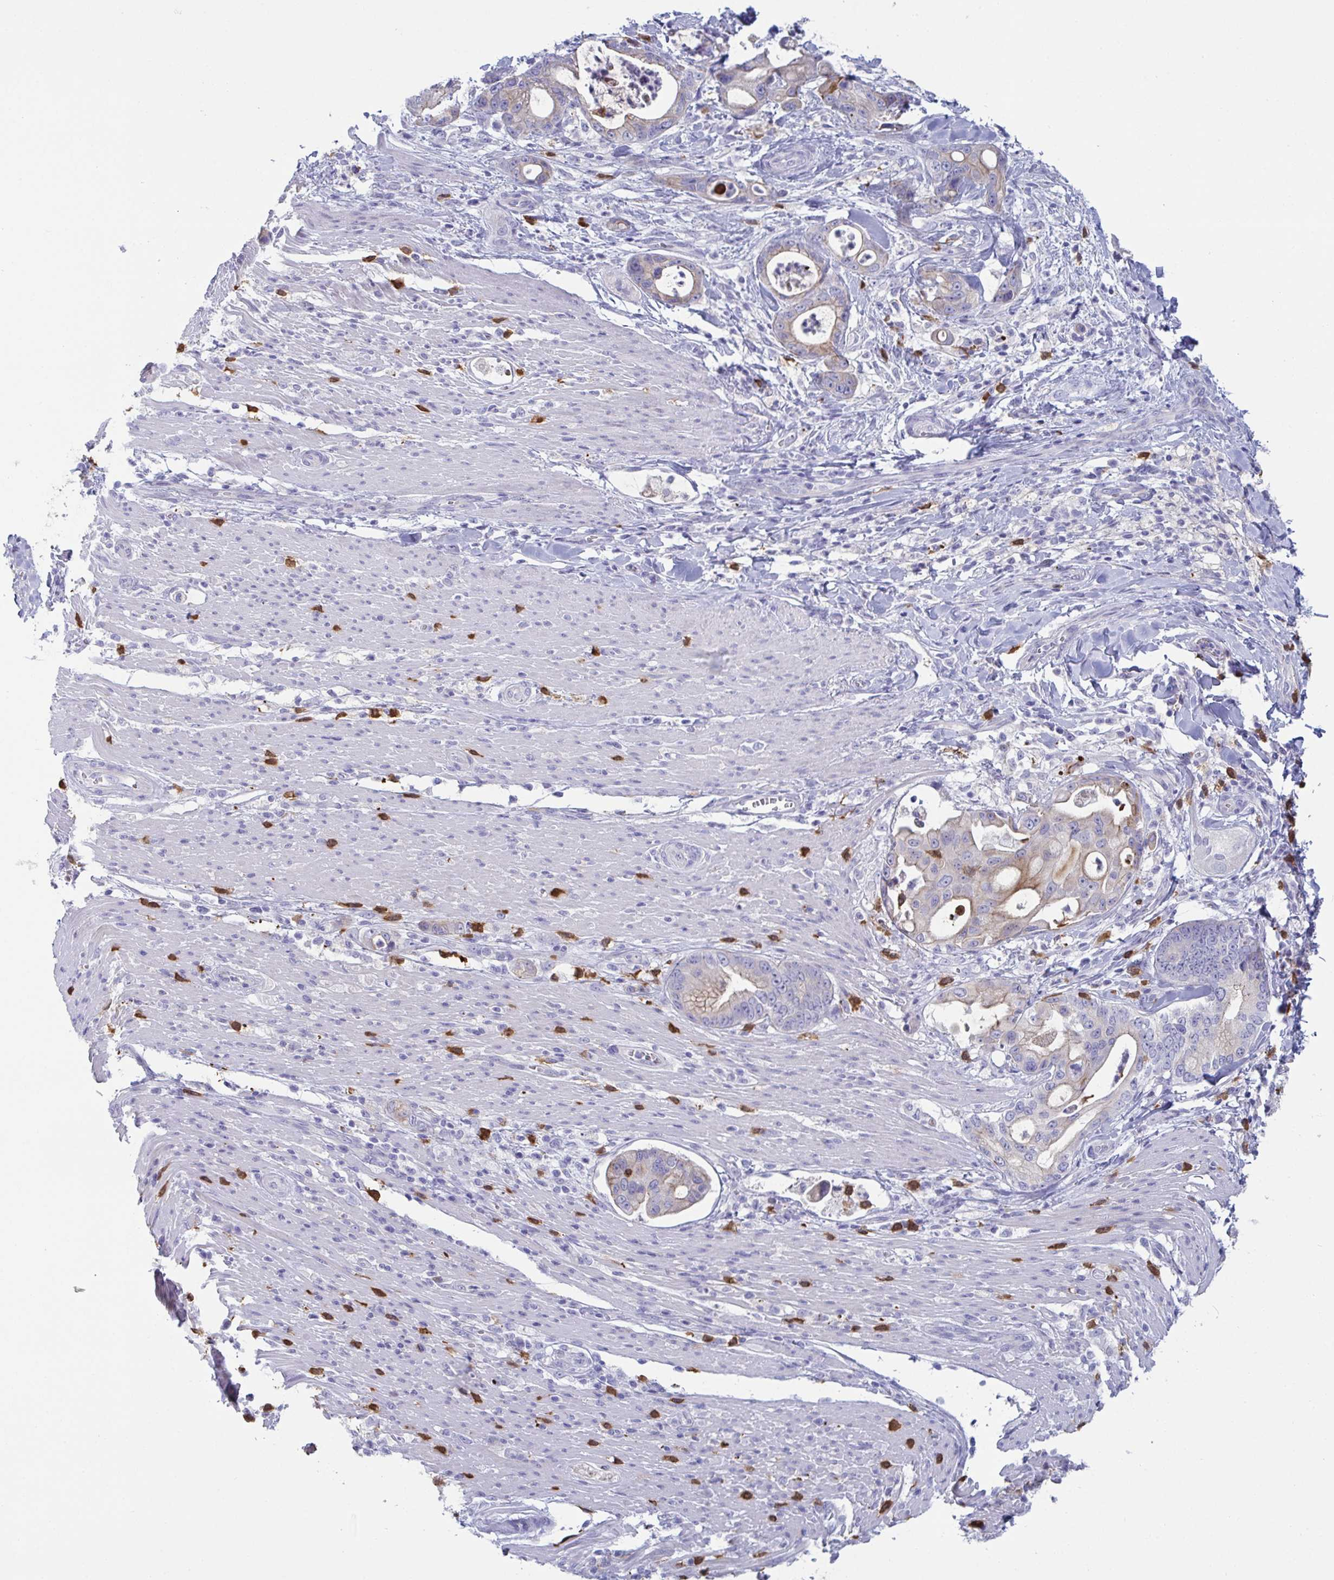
{"staining": {"intensity": "weak", "quantity": "<25%", "location": "cytoplasmic/membranous"}, "tissue": "pancreatic cancer", "cell_type": "Tumor cells", "image_type": "cancer", "snomed": [{"axis": "morphology", "description": "Adenocarcinoma, NOS"}, {"axis": "topography", "description": "Pancreas"}], "caption": "Human adenocarcinoma (pancreatic) stained for a protein using immunohistochemistry displays no expression in tumor cells.", "gene": "TAS2R38", "patient": {"sex": "male", "age": 68}}